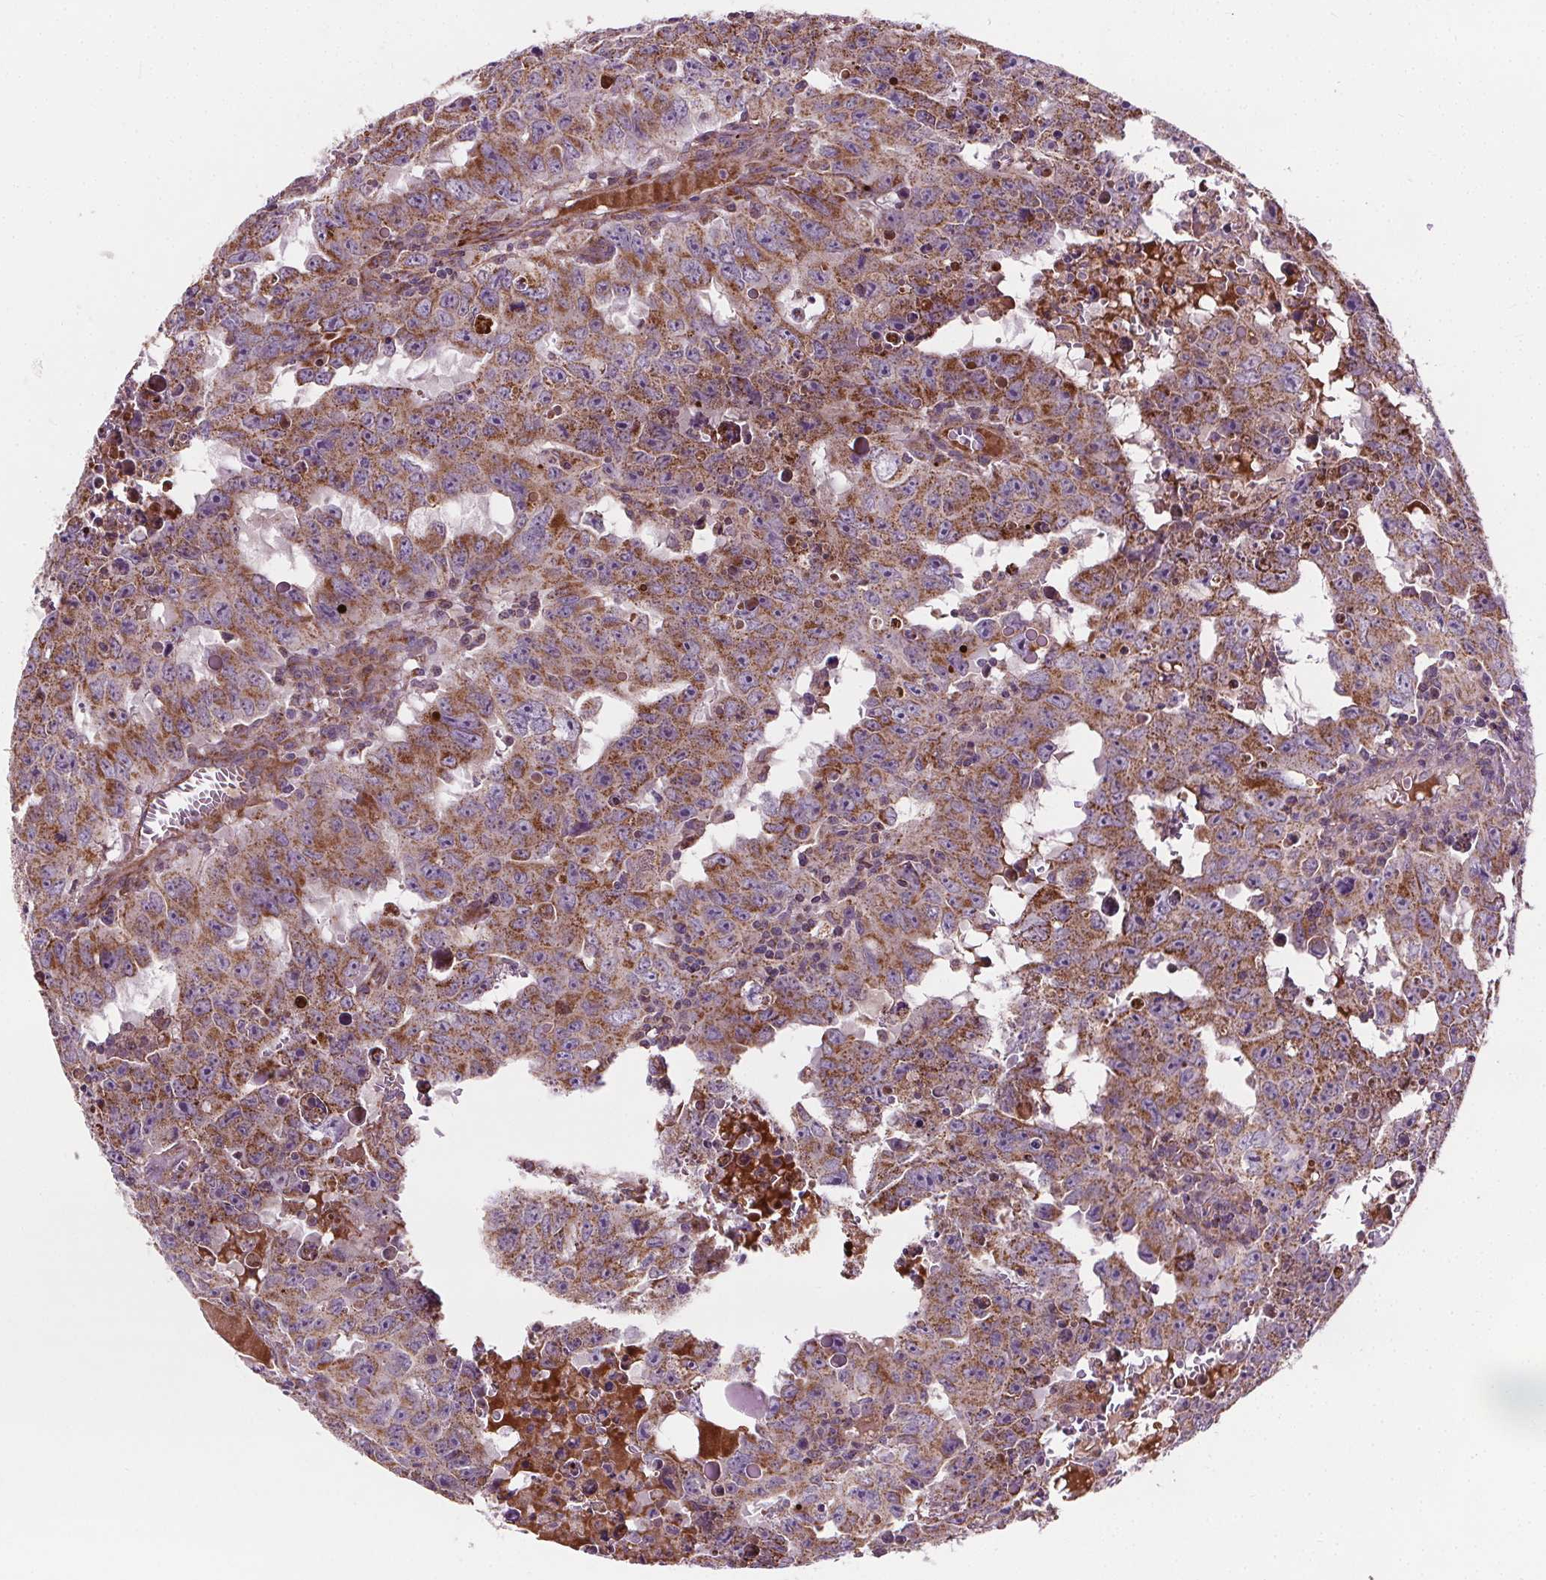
{"staining": {"intensity": "moderate", "quantity": "25%-75%", "location": "cytoplasmic/membranous"}, "tissue": "testis cancer", "cell_type": "Tumor cells", "image_type": "cancer", "snomed": [{"axis": "morphology", "description": "Carcinoma, Embryonal, NOS"}, {"axis": "topography", "description": "Testis"}], "caption": "Human testis embryonal carcinoma stained with a brown dye displays moderate cytoplasmic/membranous positive staining in about 25%-75% of tumor cells.", "gene": "GOLT1B", "patient": {"sex": "male", "age": 22}}